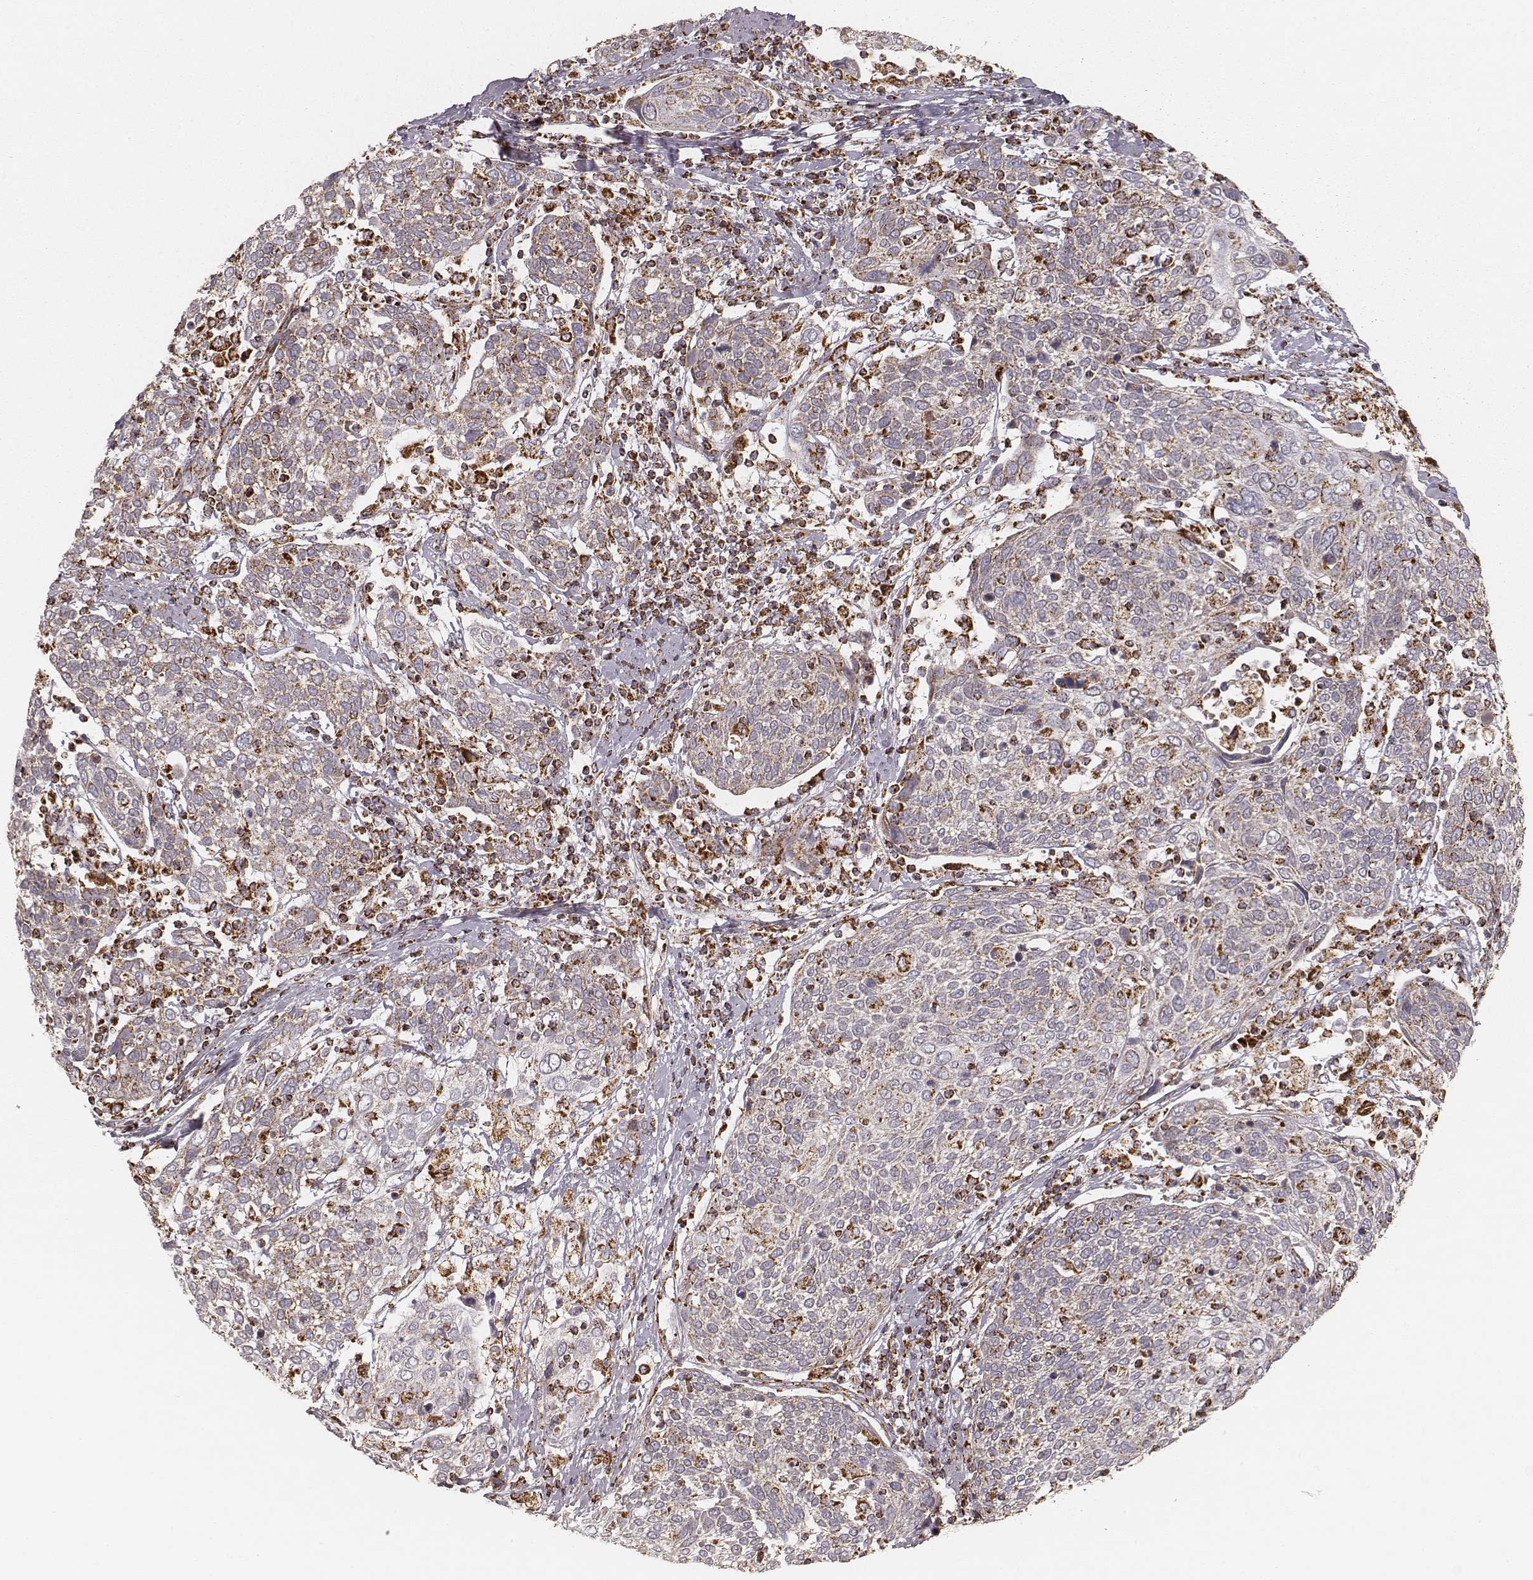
{"staining": {"intensity": "moderate", "quantity": ">75%", "location": "cytoplasmic/membranous"}, "tissue": "cervical cancer", "cell_type": "Tumor cells", "image_type": "cancer", "snomed": [{"axis": "morphology", "description": "Squamous cell carcinoma, NOS"}, {"axis": "topography", "description": "Cervix"}], "caption": "Protein staining exhibits moderate cytoplasmic/membranous positivity in about >75% of tumor cells in cervical squamous cell carcinoma.", "gene": "CS", "patient": {"sex": "female", "age": 61}}